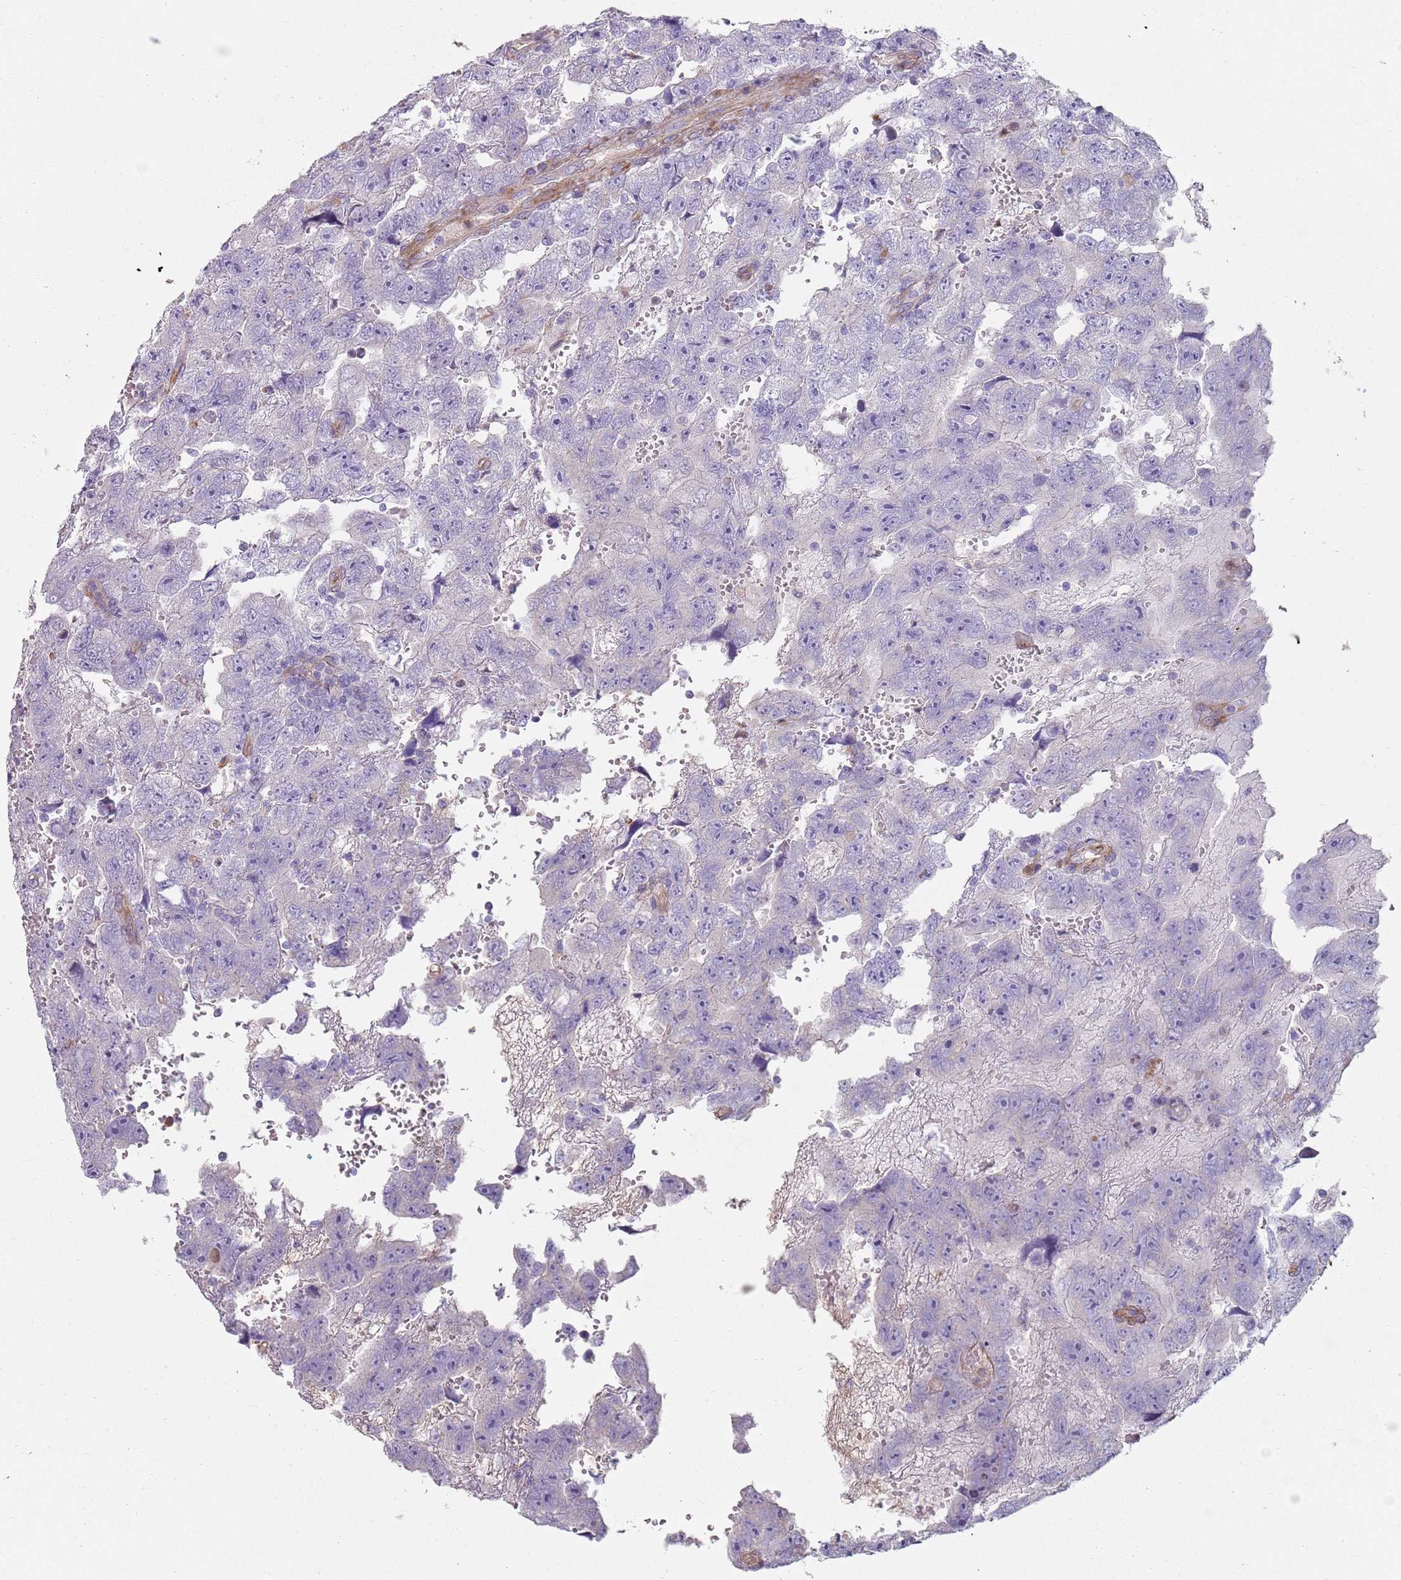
{"staining": {"intensity": "negative", "quantity": "none", "location": "none"}, "tissue": "testis cancer", "cell_type": "Tumor cells", "image_type": "cancer", "snomed": [{"axis": "morphology", "description": "Carcinoma, Embryonal, NOS"}, {"axis": "topography", "description": "Testis"}], "caption": "Protein analysis of testis embryonal carcinoma displays no significant expression in tumor cells. (DAB (3,3'-diaminobenzidine) immunohistochemistry (IHC), high magnification).", "gene": "PHLPP2", "patient": {"sex": "male", "age": 45}}